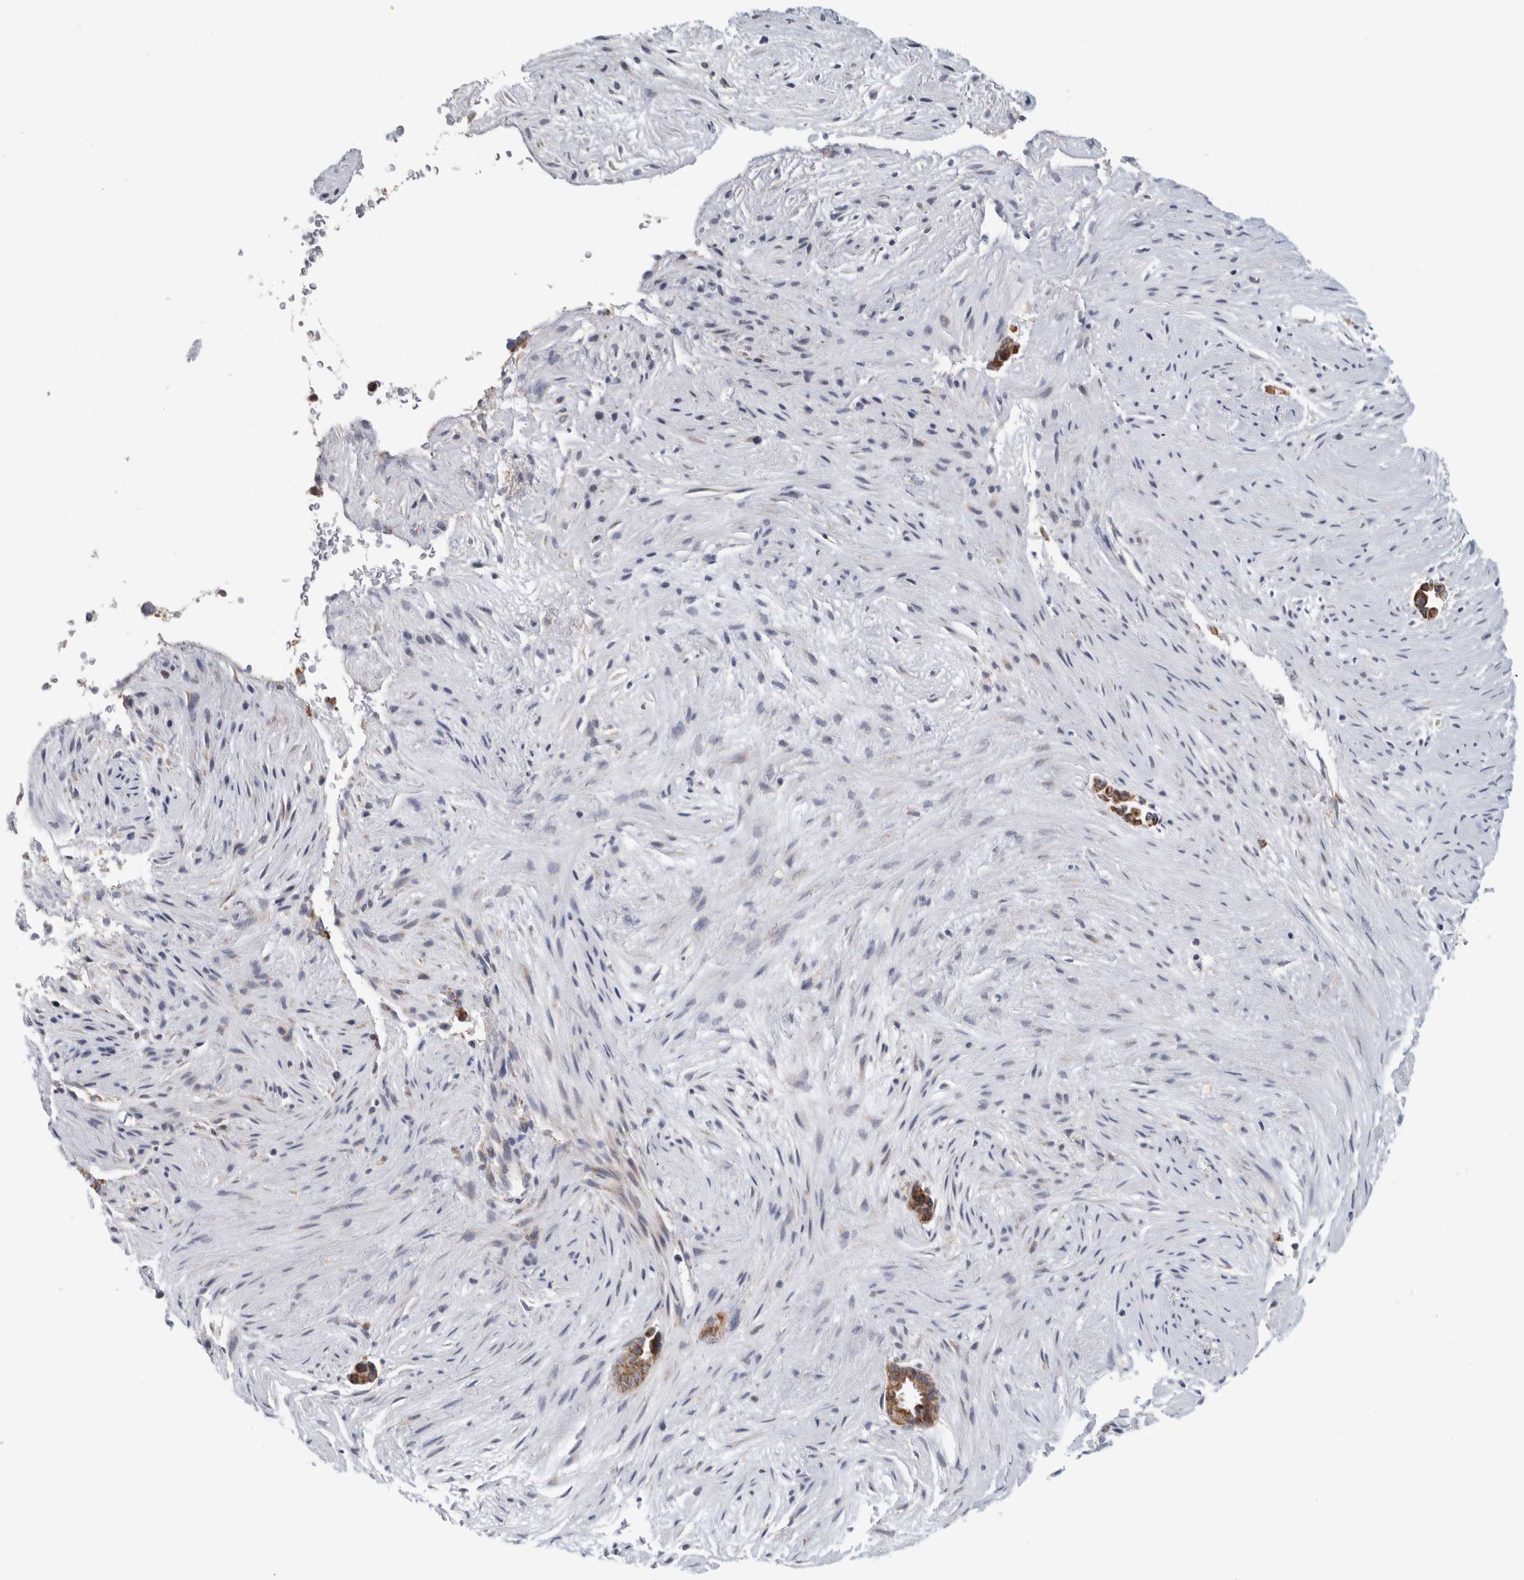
{"staining": {"intensity": "moderate", "quantity": ">75%", "location": "cytoplasmic/membranous"}, "tissue": "liver cancer", "cell_type": "Tumor cells", "image_type": "cancer", "snomed": [{"axis": "morphology", "description": "Cholangiocarcinoma"}, {"axis": "topography", "description": "Liver"}], "caption": "A photomicrograph of human liver cancer stained for a protein reveals moderate cytoplasmic/membranous brown staining in tumor cells.", "gene": "RAB18", "patient": {"sex": "female", "age": 55}}